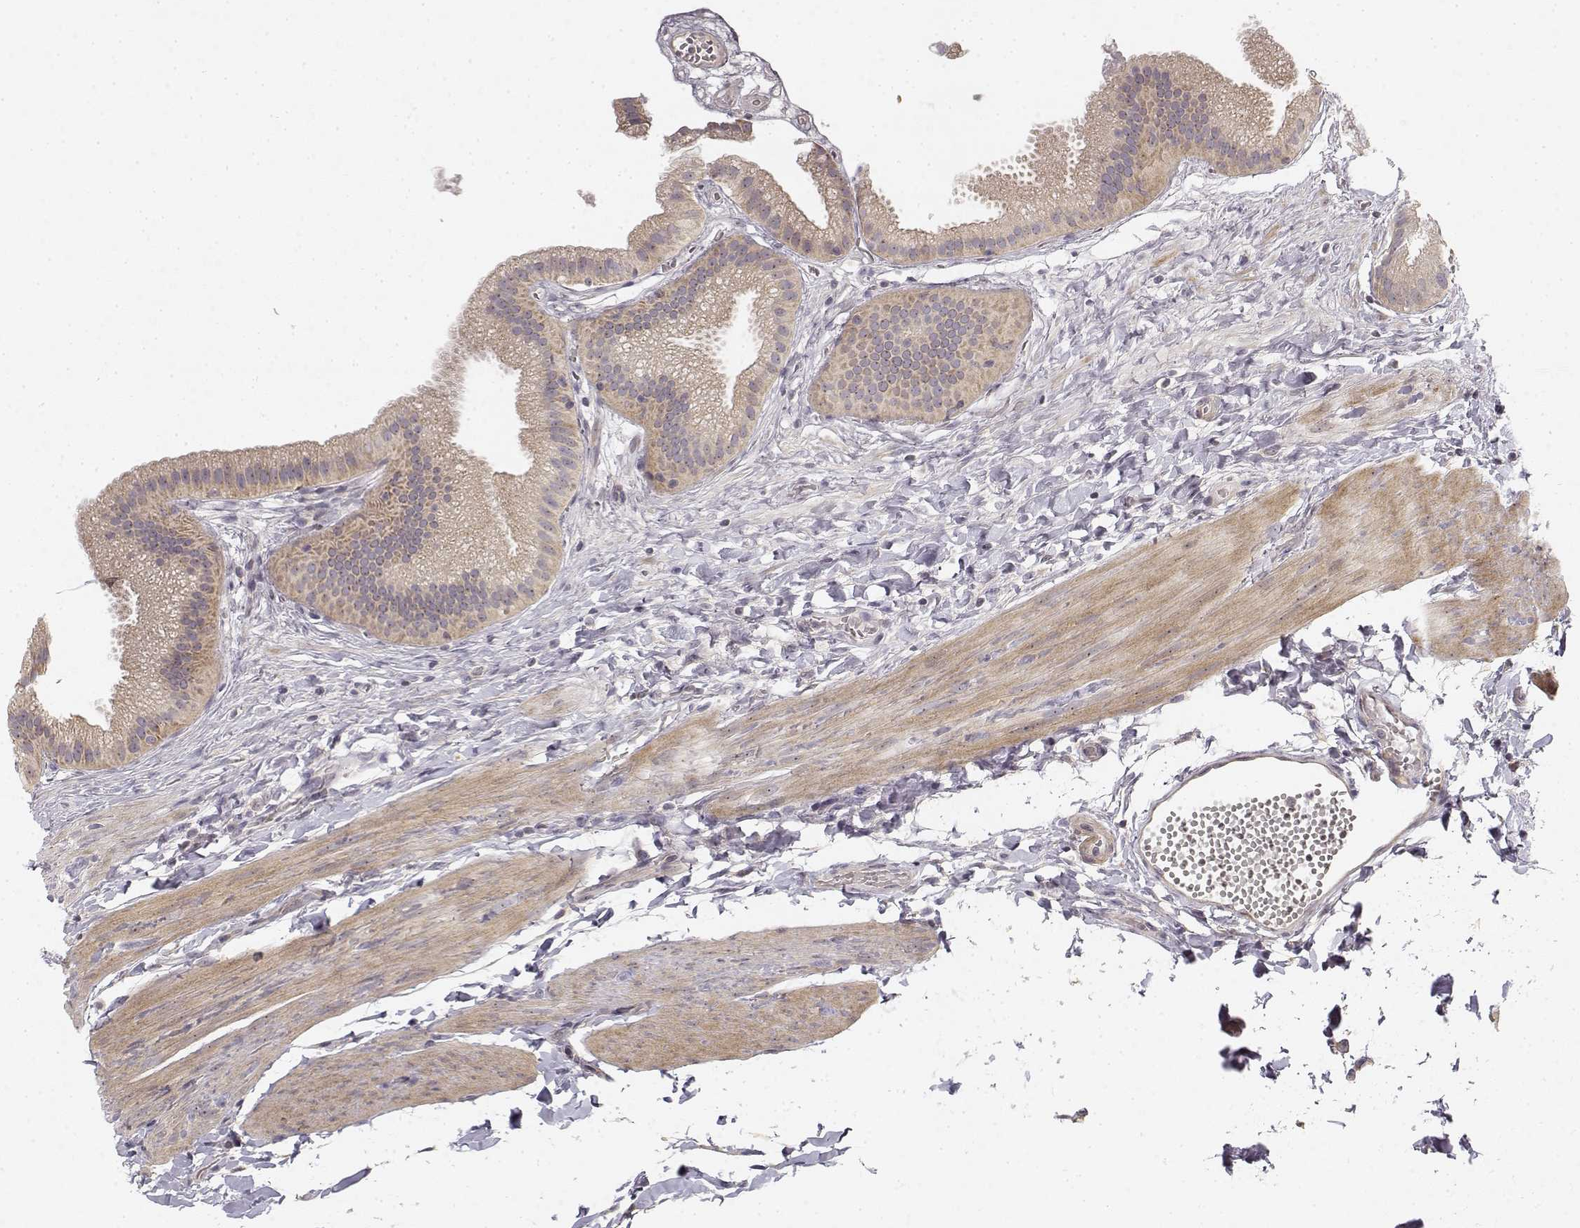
{"staining": {"intensity": "weak", "quantity": ">75%", "location": "cytoplasmic/membranous"}, "tissue": "gallbladder", "cell_type": "Glandular cells", "image_type": "normal", "snomed": [{"axis": "morphology", "description": "Normal tissue, NOS"}, {"axis": "topography", "description": "Gallbladder"}], "caption": "Protein analysis of benign gallbladder displays weak cytoplasmic/membranous expression in about >75% of glandular cells.", "gene": "MED12L", "patient": {"sex": "female", "age": 63}}